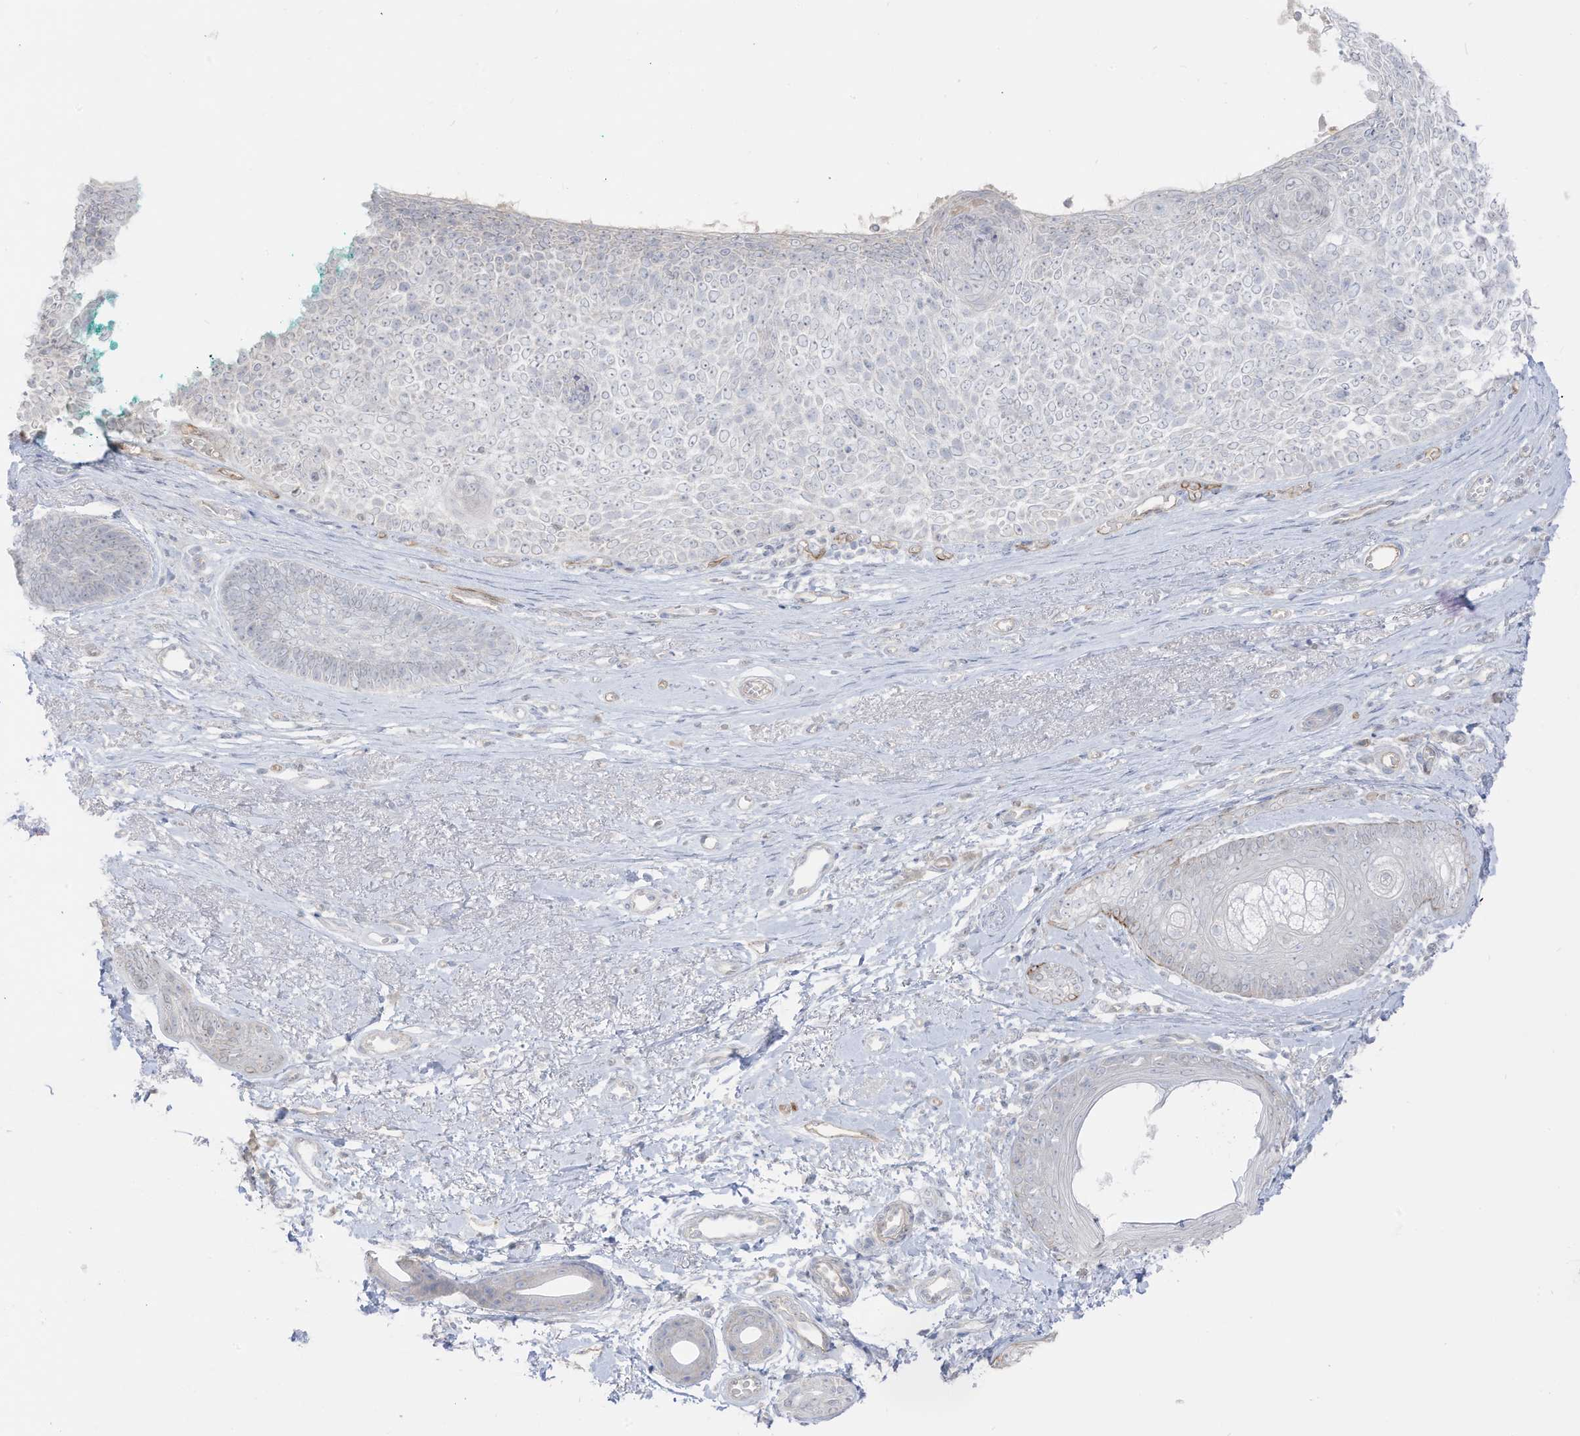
{"staining": {"intensity": "negative", "quantity": "none", "location": "none"}, "tissue": "skin cancer", "cell_type": "Tumor cells", "image_type": "cancer", "snomed": [{"axis": "morphology", "description": "Basal cell carcinoma"}, {"axis": "topography", "description": "Skin"}], "caption": "This image is of skin cancer stained with IHC to label a protein in brown with the nuclei are counter-stained blue. There is no expression in tumor cells.", "gene": "C11orf87", "patient": {"sex": "female", "age": 81}}